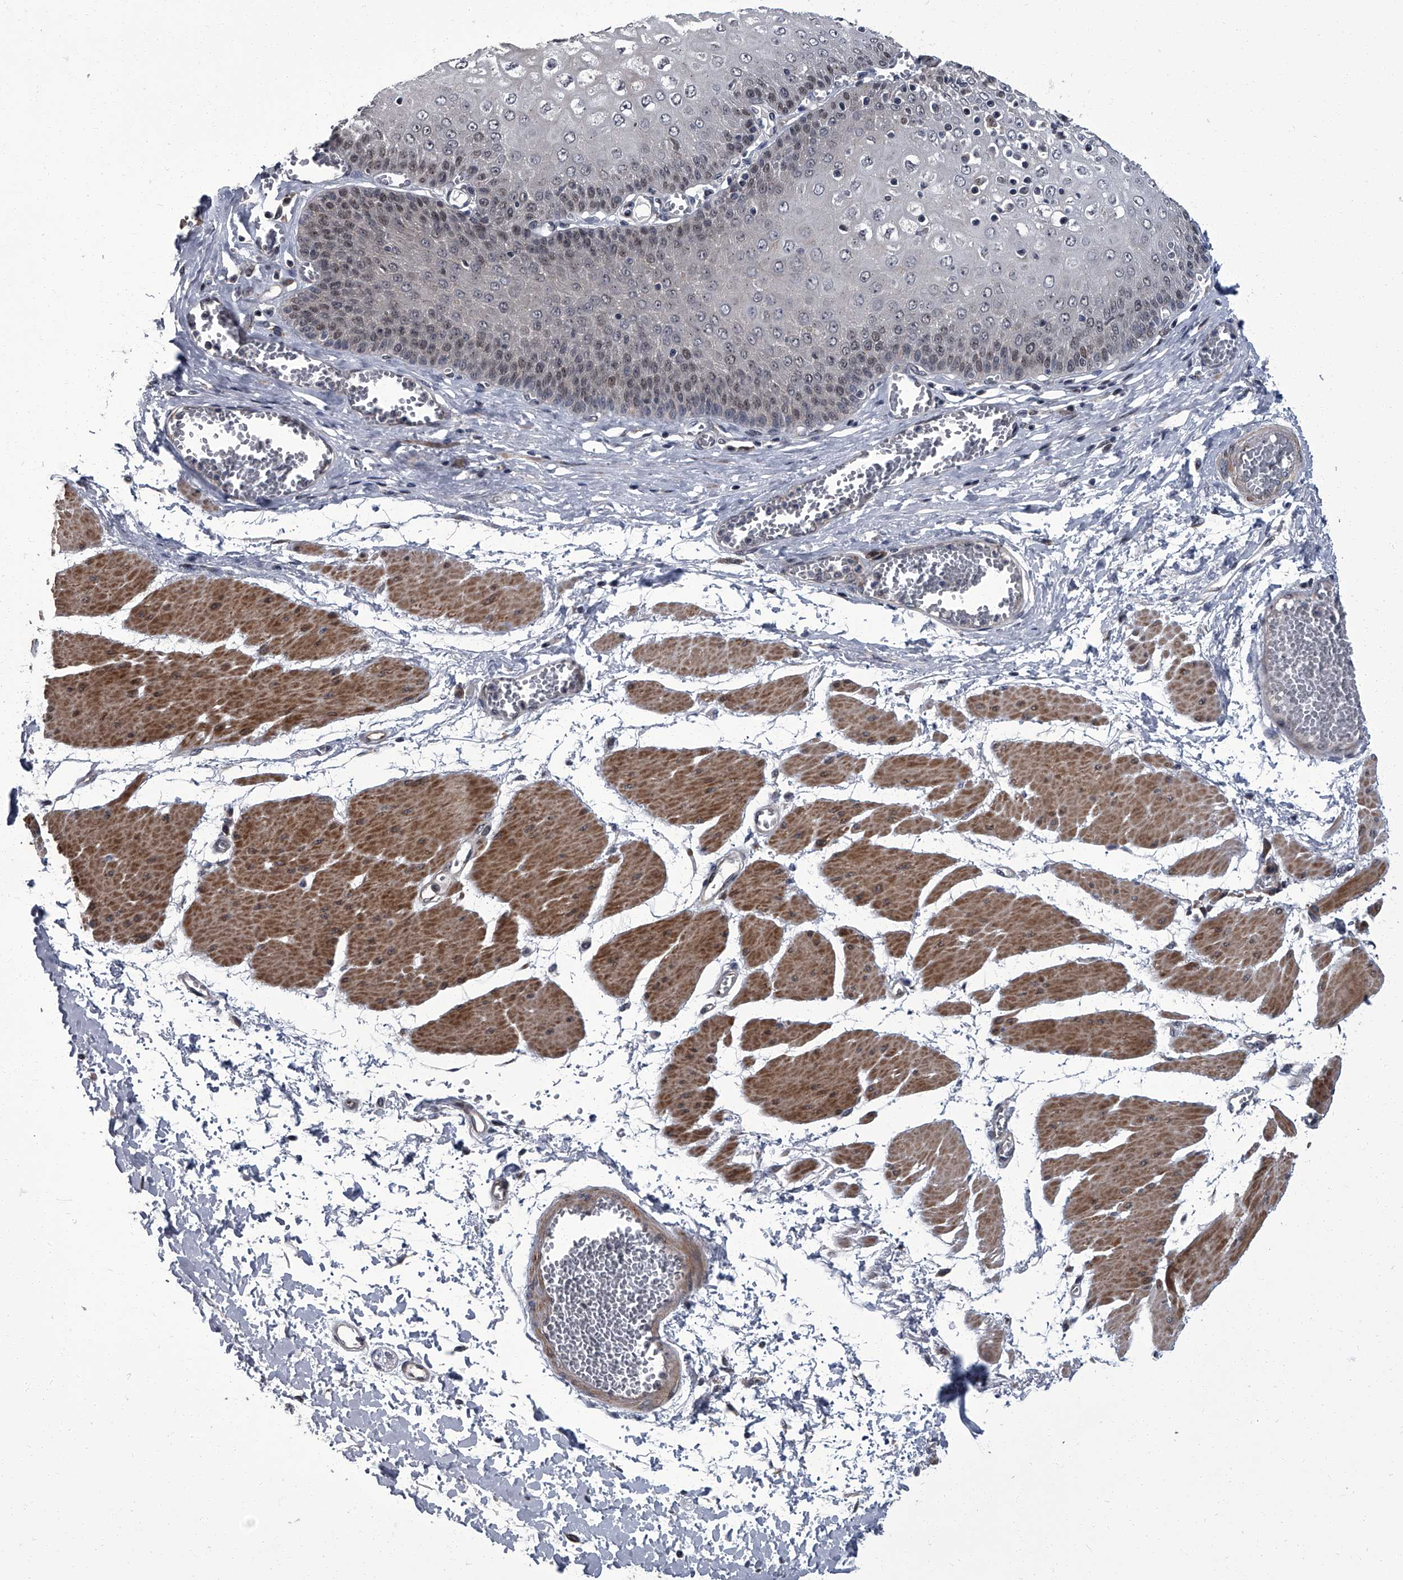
{"staining": {"intensity": "moderate", "quantity": ">75%", "location": "cytoplasmic/membranous,nuclear"}, "tissue": "esophagus", "cell_type": "Squamous epithelial cells", "image_type": "normal", "snomed": [{"axis": "morphology", "description": "Normal tissue, NOS"}, {"axis": "topography", "description": "Esophagus"}], "caption": "Protein staining by immunohistochemistry demonstrates moderate cytoplasmic/membranous,nuclear positivity in about >75% of squamous epithelial cells in benign esophagus.", "gene": "ZNF274", "patient": {"sex": "male", "age": 60}}